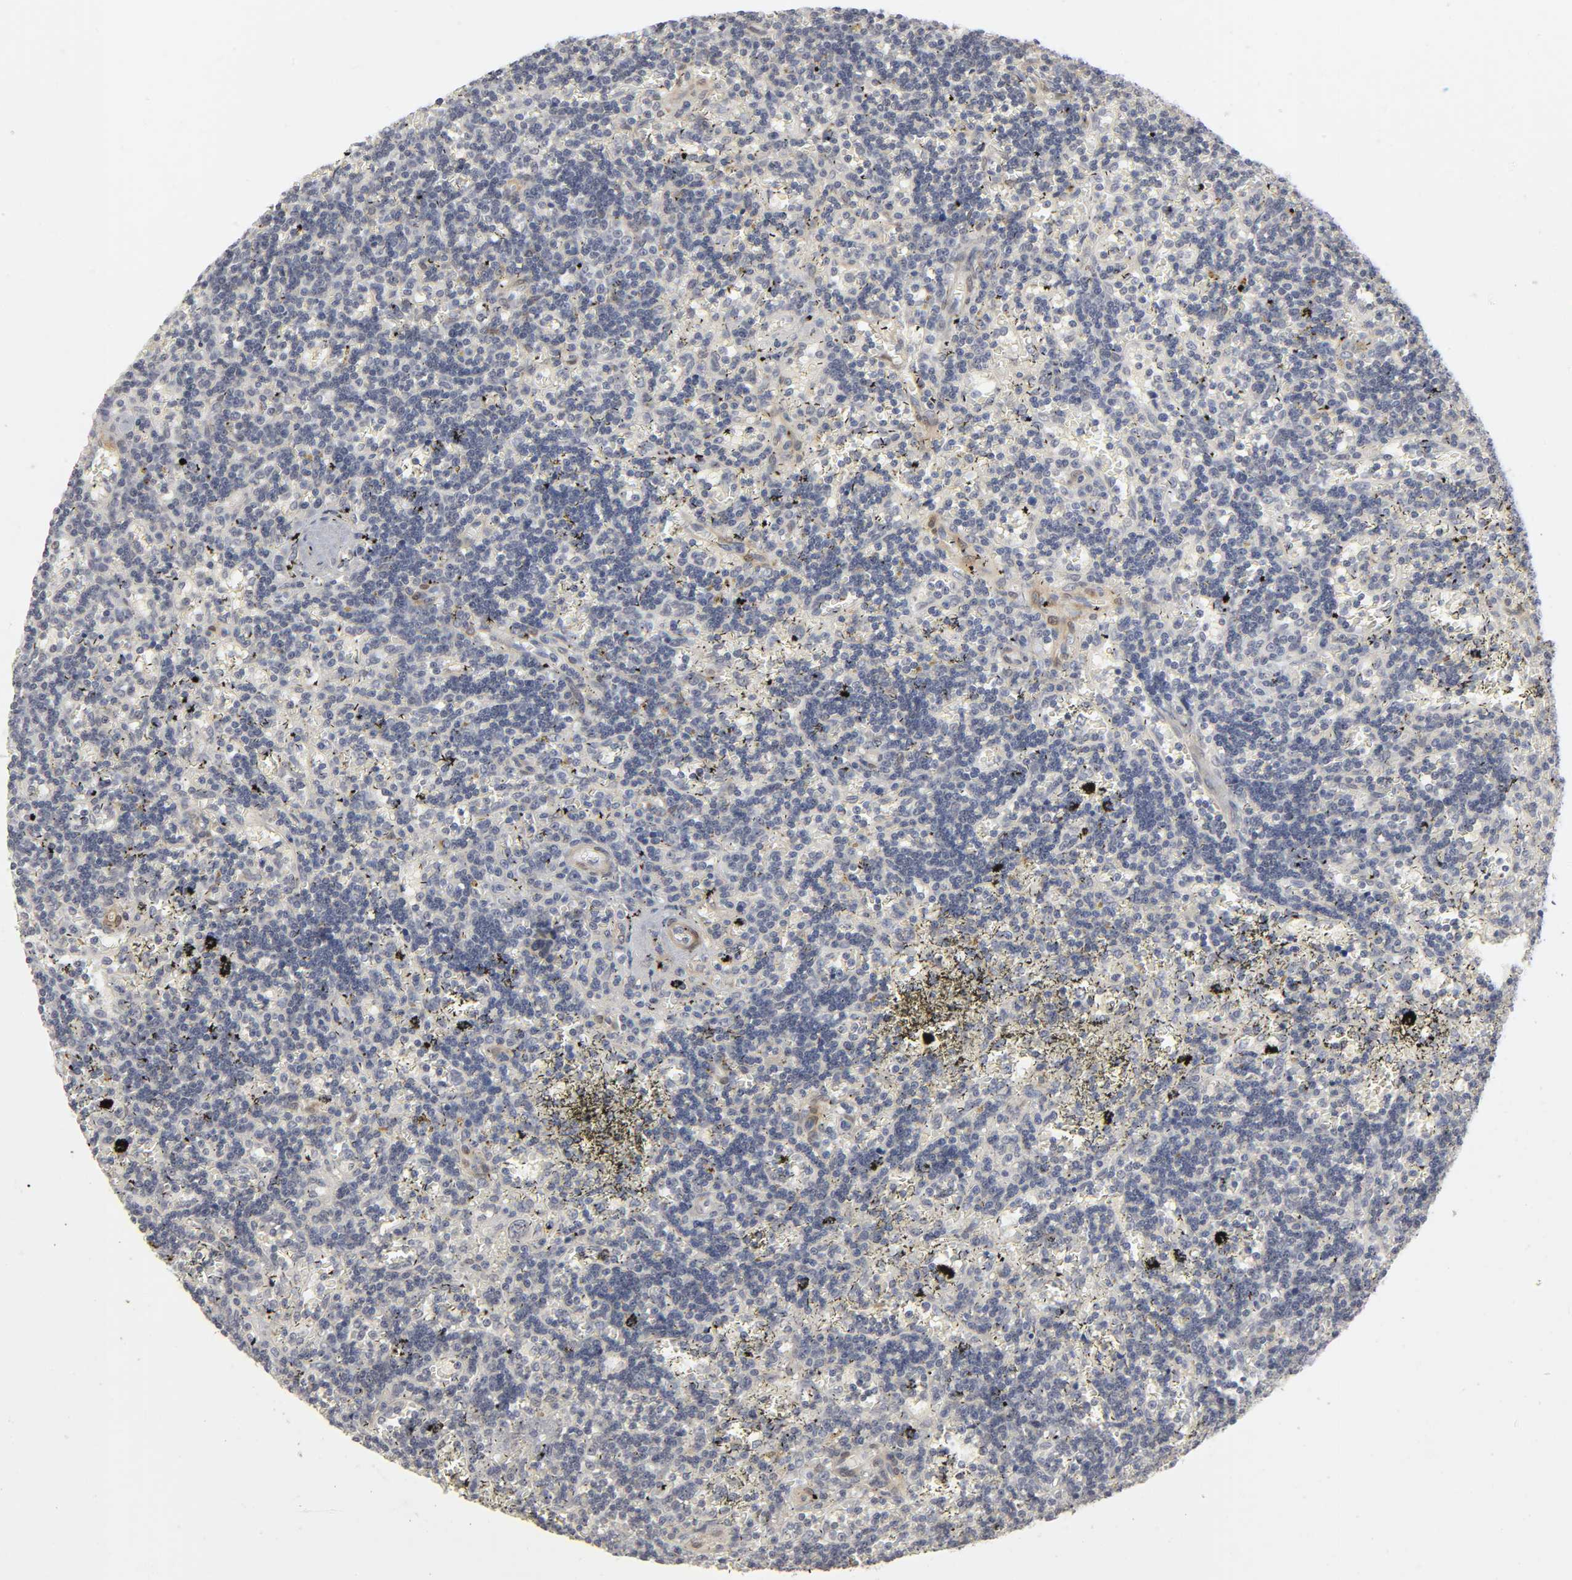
{"staining": {"intensity": "negative", "quantity": "none", "location": "none"}, "tissue": "lymphoma", "cell_type": "Tumor cells", "image_type": "cancer", "snomed": [{"axis": "morphology", "description": "Malignant lymphoma, non-Hodgkin's type, Low grade"}, {"axis": "topography", "description": "Spleen"}], "caption": "The image displays no significant expression in tumor cells of malignant lymphoma, non-Hodgkin's type (low-grade).", "gene": "PDLIM3", "patient": {"sex": "male", "age": 60}}